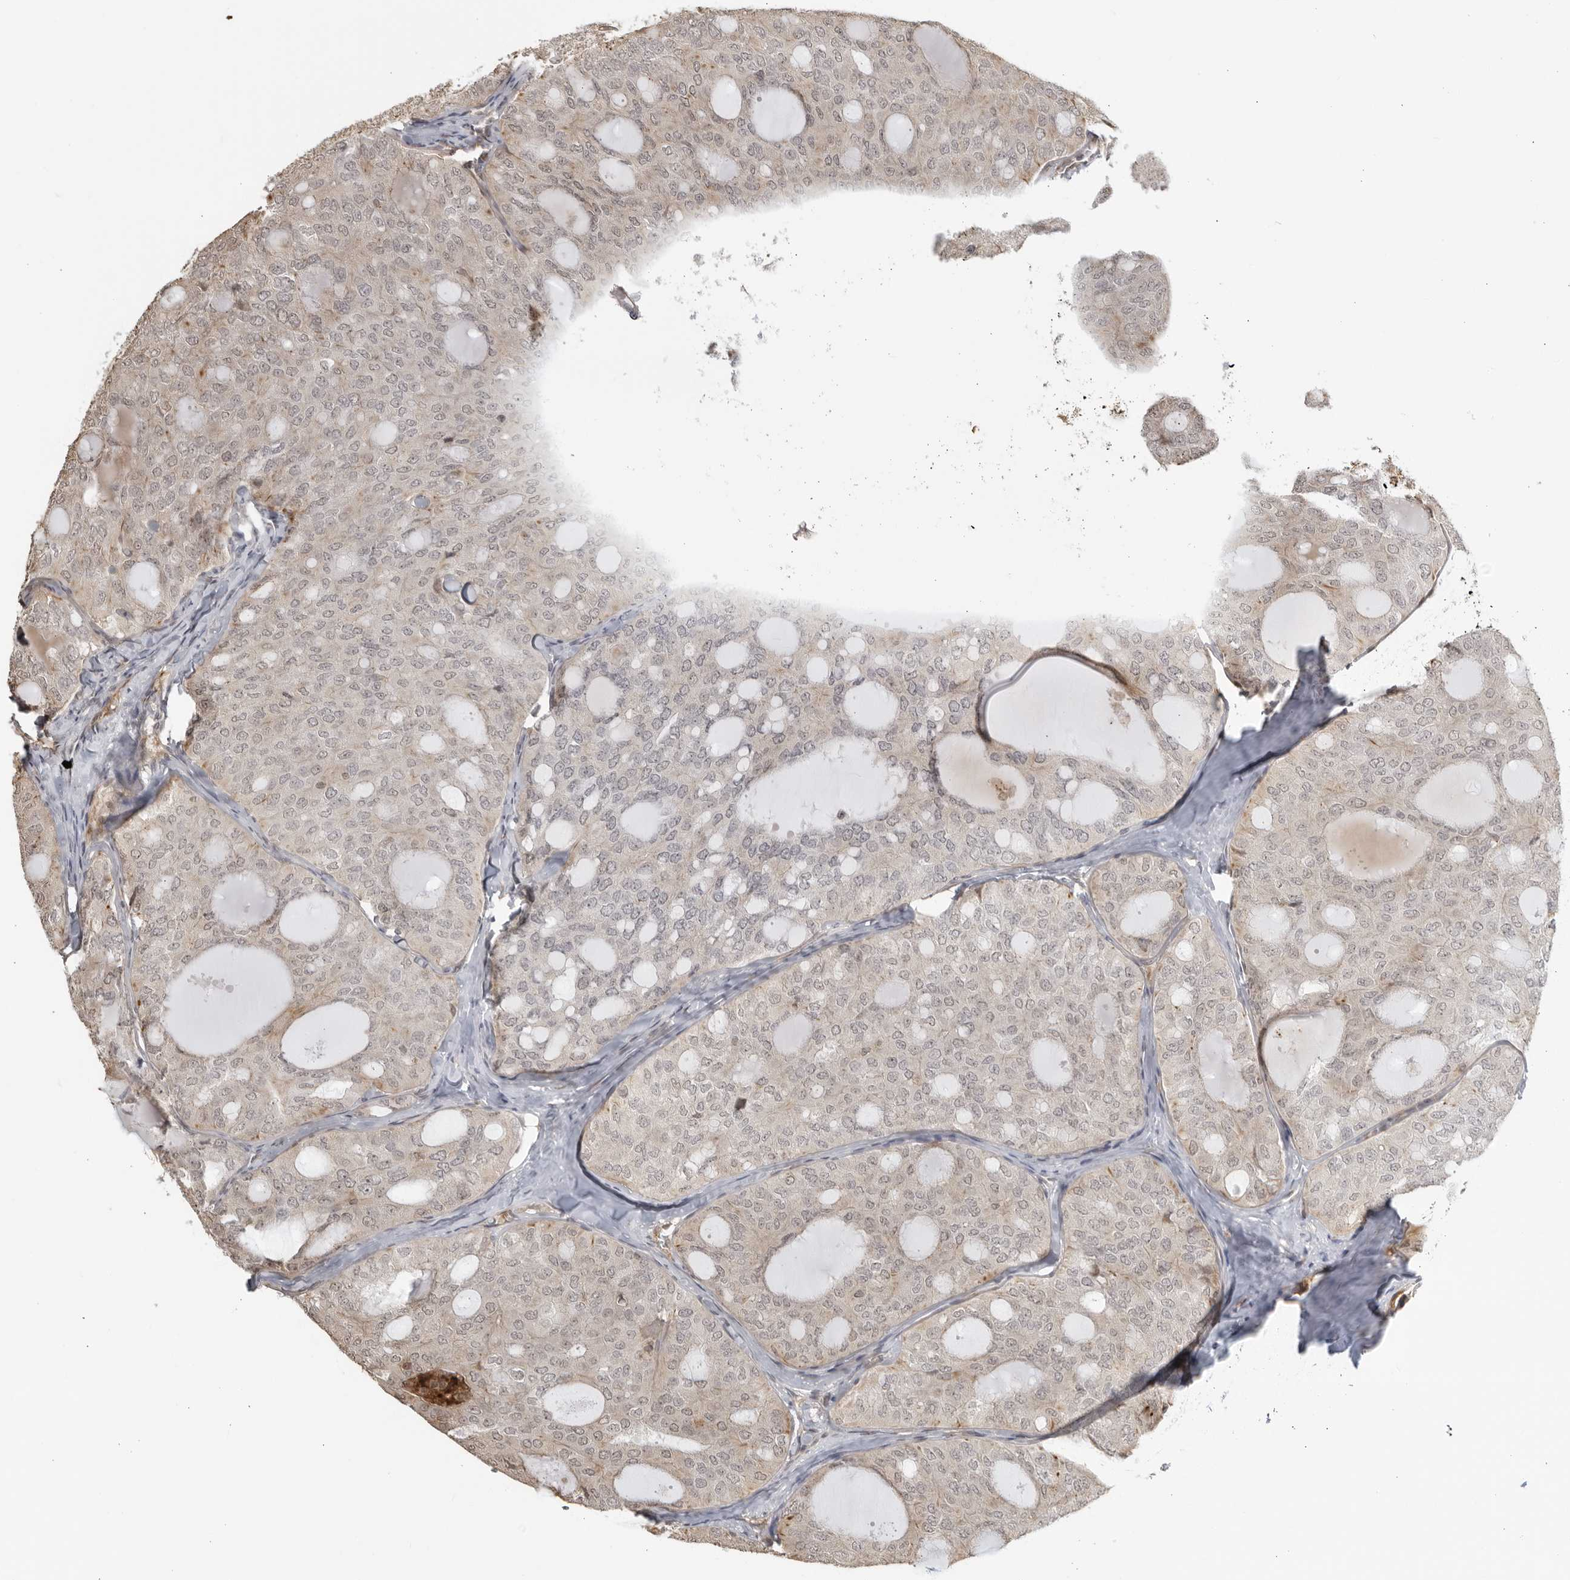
{"staining": {"intensity": "negative", "quantity": "none", "location": "none"}, "tissue": "thyroid cancer", "cell_type": "Tumor cells", "image_type": "cancer", "snomed": [{"axis": "morphology", "description": "Follicular adenoma carcinoma, NOS"}, {"axis": "topography", "description": "Thyroid gland"}], "caption": "This is an IHC micrograph of thyroid cancer. There is no staining in tumor cells.", "gene": "TCF21", "patient": {"sex": "male", "age": 75}}